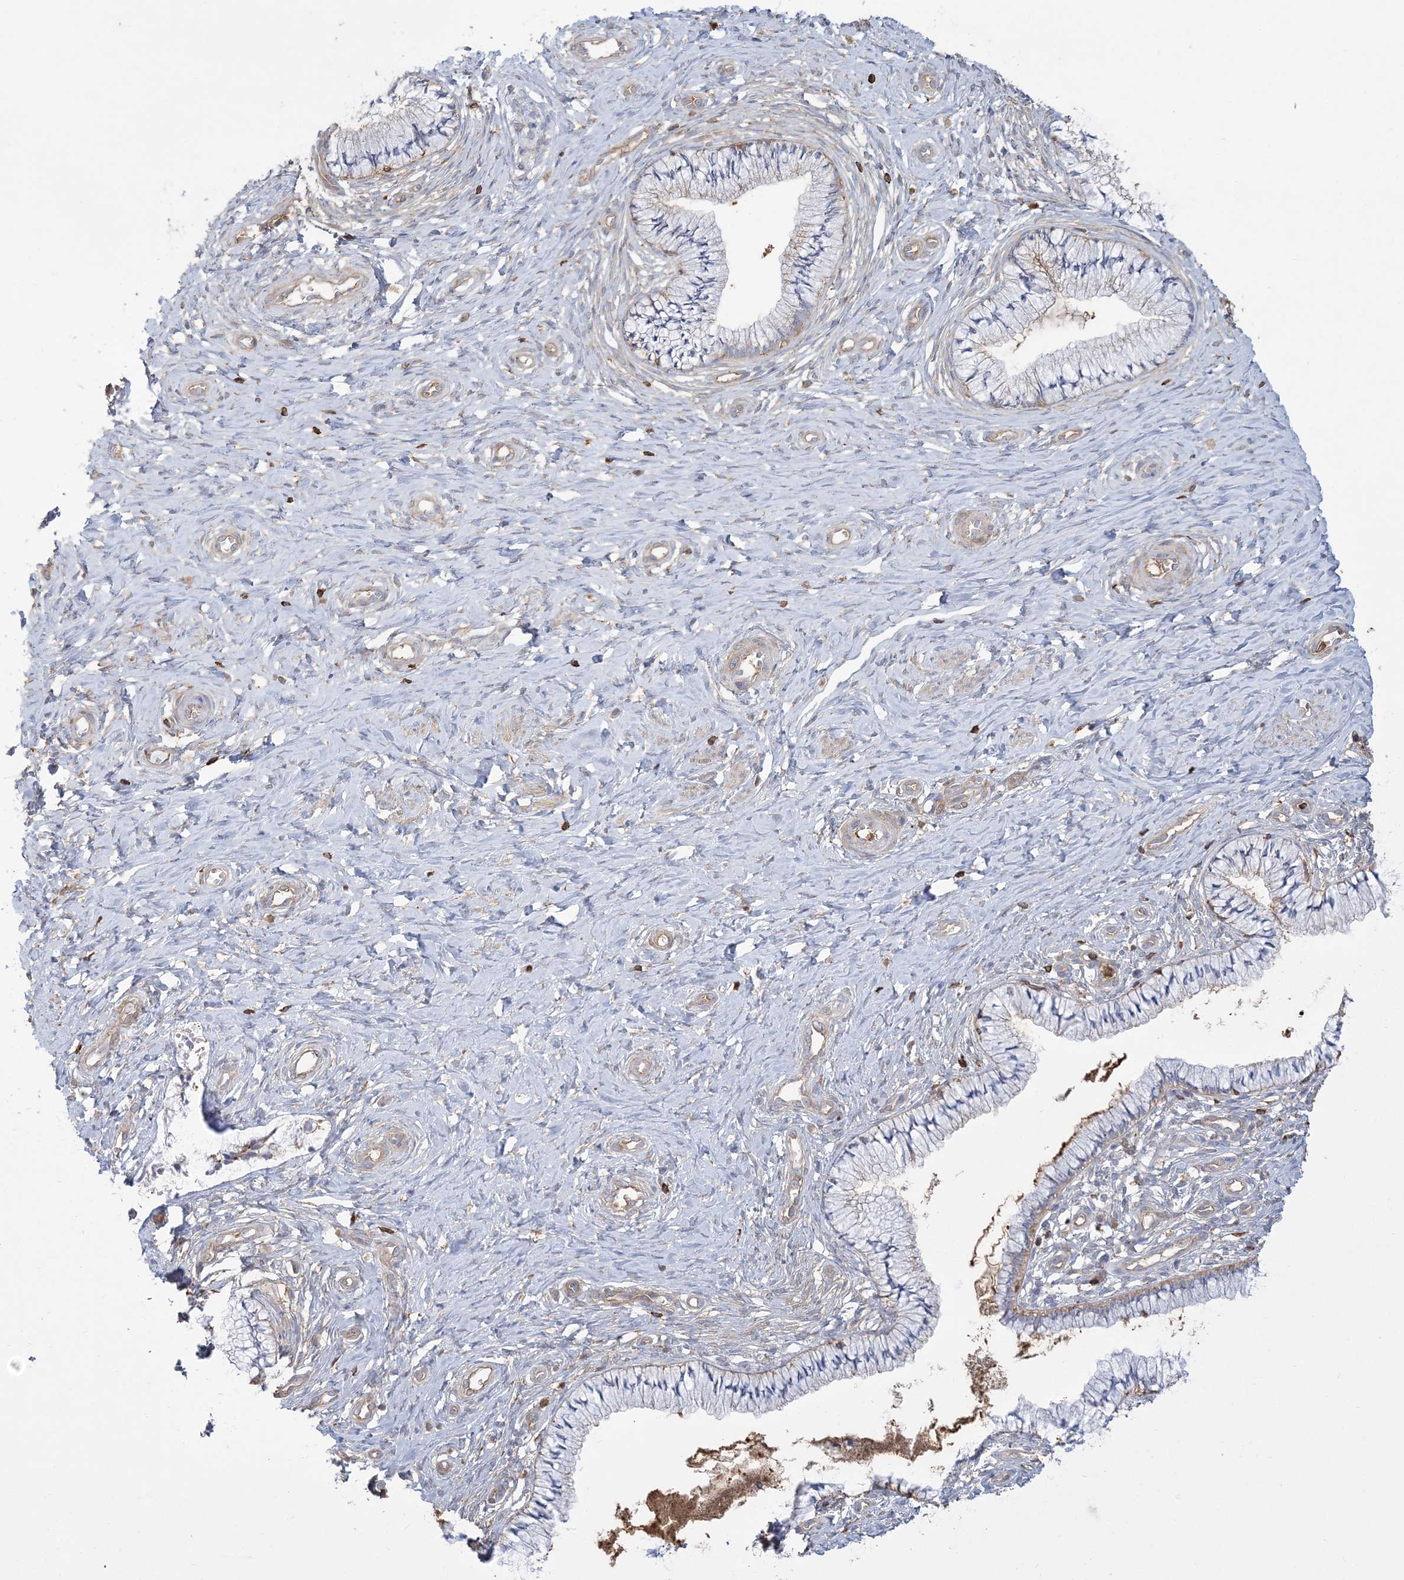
{"staining": {"intensity": "moderate", "quantity": "<25%", "location": "cytoplasmic/membranous"}, "tissue": "cervix", "cell_type": "Glandular cells", "image_type": "normal", "snomed": [{"axis": "morphology", "description": "Normal tissue, NOS"}, {"axis": "topography", "description": "Cervix"}], "caption": "IHC (DAB (3,3'-diaminobenzidine)) staining of unremarkable human cervix shows moderate cytoplasmic/membranous protein staining in approximately <25% of glandular cells.", "gene": "ANKS1A", "patient": {"sex": "female", "age": 36}}